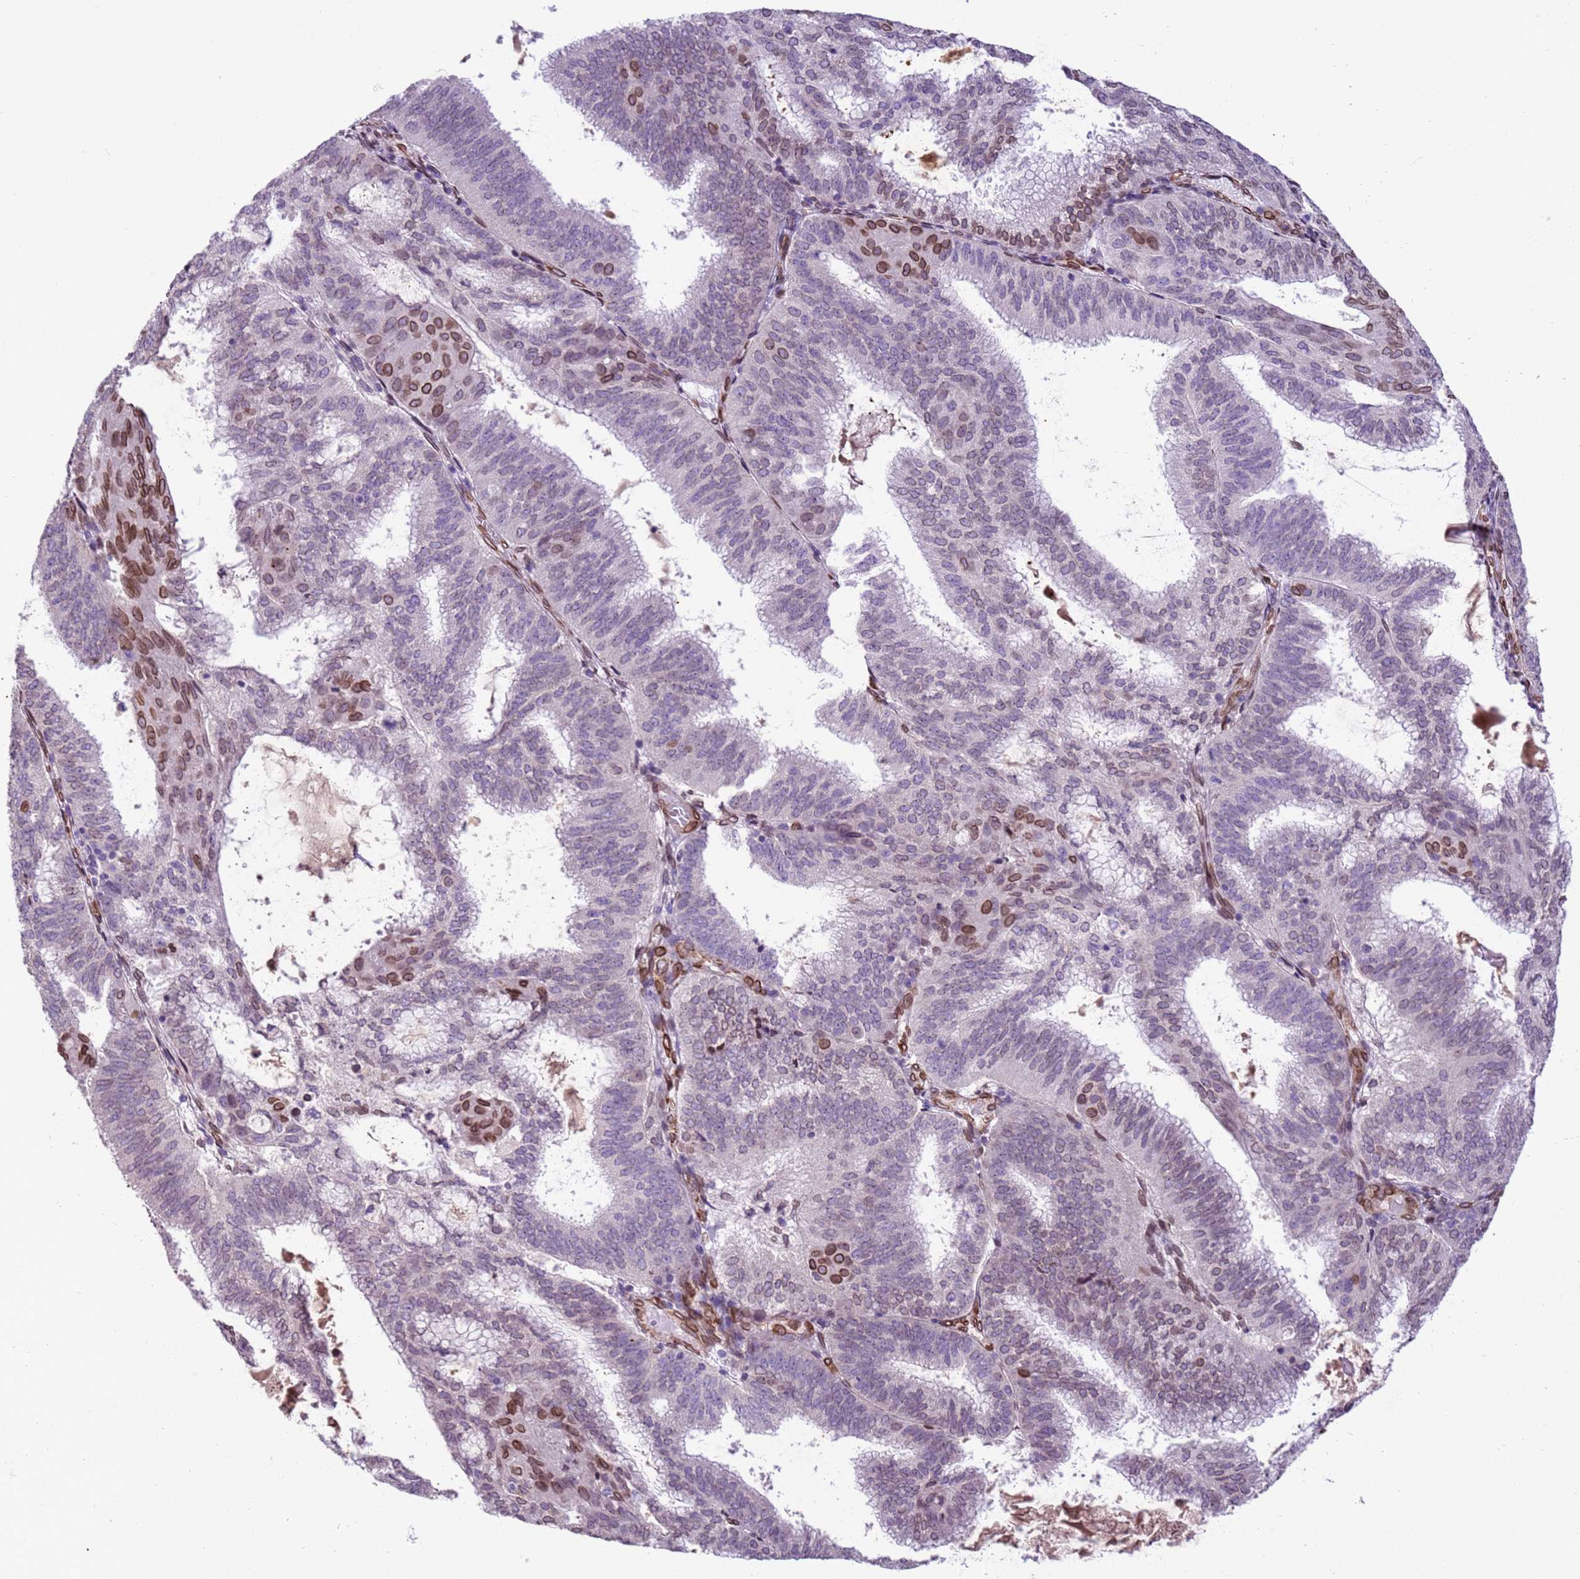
{"staining": {"intensity": "moderate", "quantity": "<25%", "location": "cytoplasmic/membranous,nuclear"}, "tissue": "endometrial cancer", "cell_type": "Tumor cells", "image_type": "cancer", "snomed": [{"axis": "morphology", "description": "Adenocarcinoma, NOS"}, {"axis": "topography", "description": "Endometrium"}], "caption": "Immunohistochemistry micrograph of endometrial cancer (adenocarcinoma) stained for a protein (brown), which exhibits low levels of moderate cytoplasmic/membranous and nuclear expression in about <25% of tumor cells.", "gene": "TMEM47", "patient": {"sex": "female", "age": 49}}